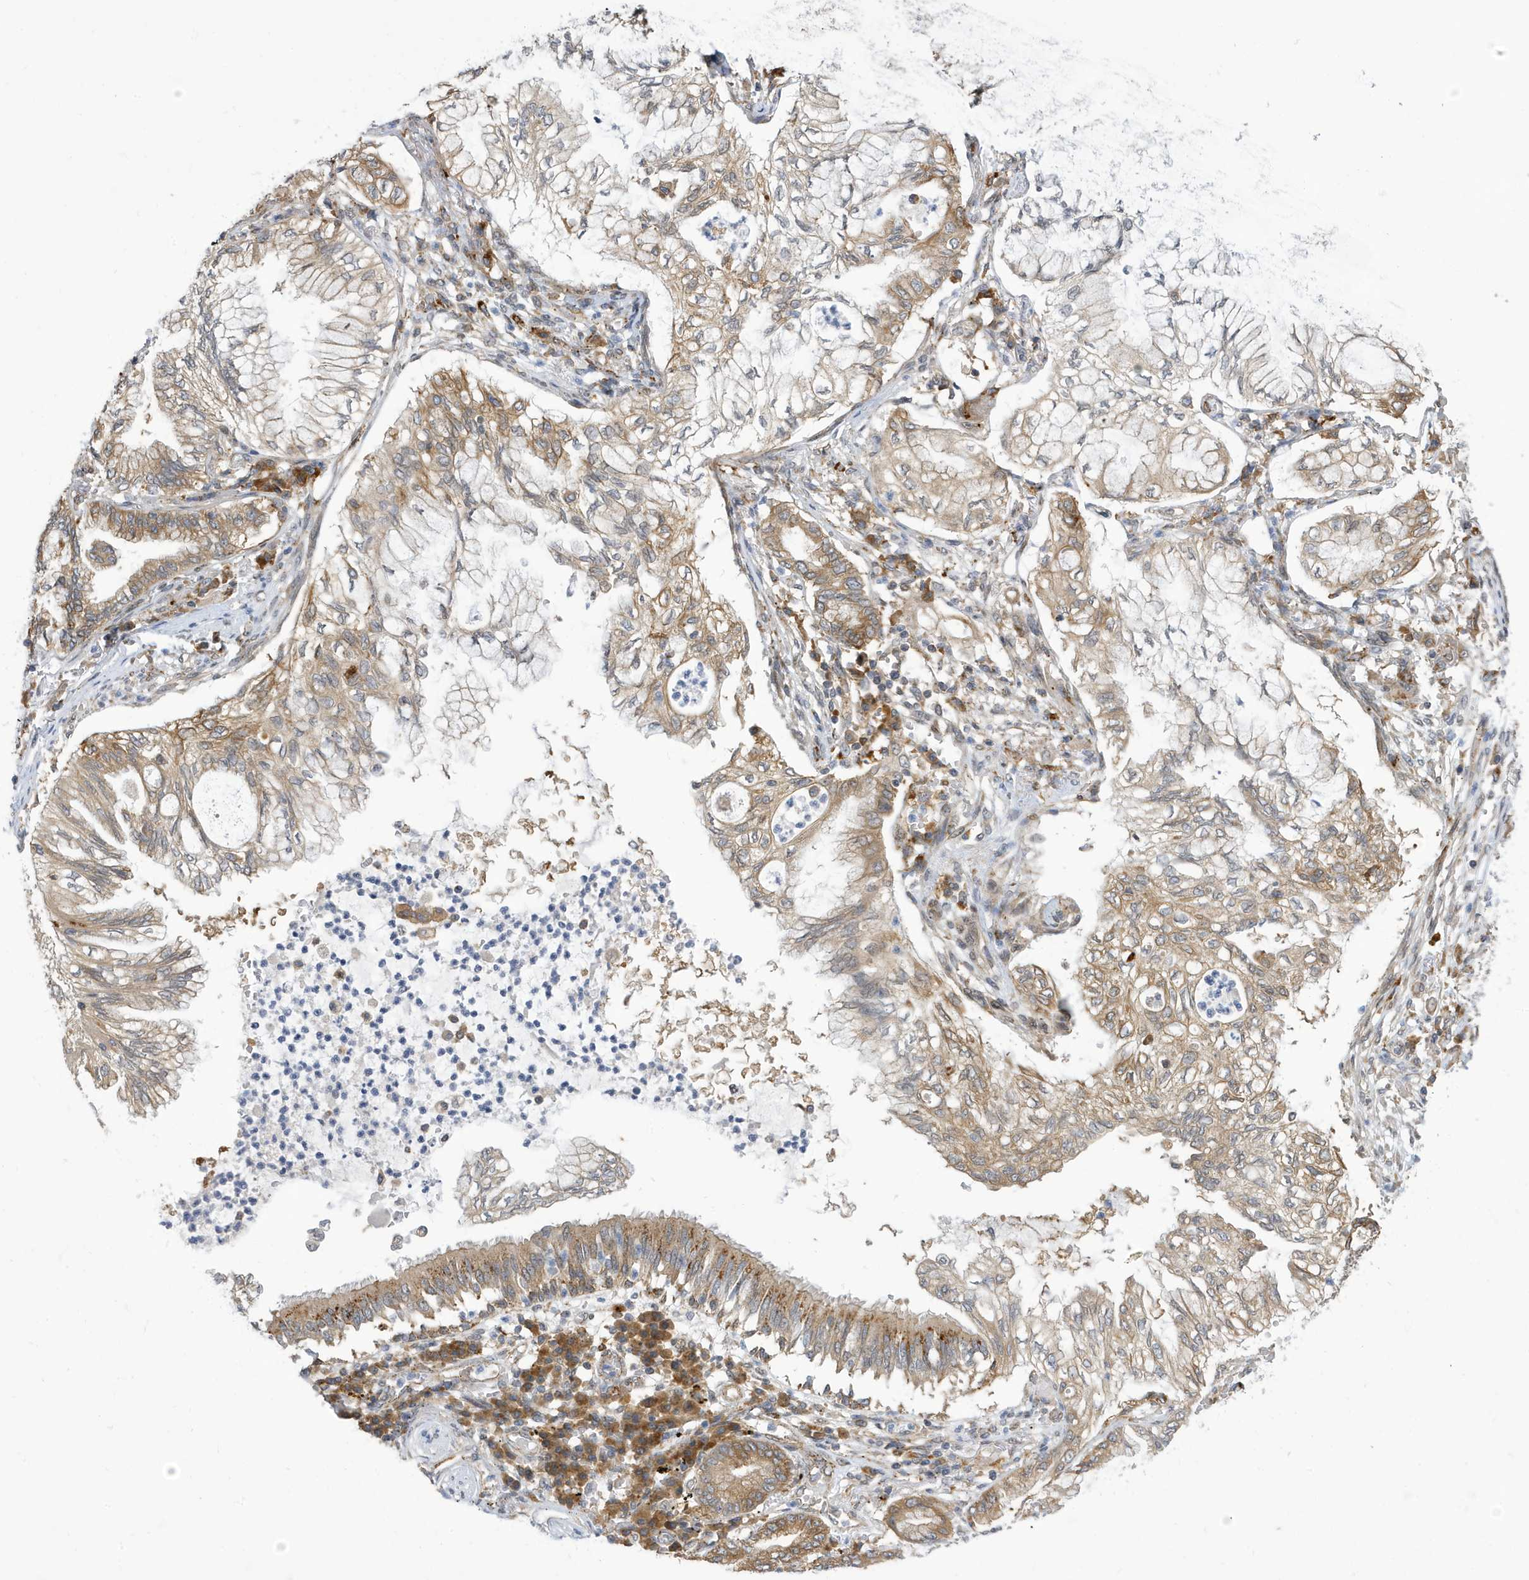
{"staining": {"intensity": "weak", "quantity": ">75%", "location": "cytoplasmic/membranous"}, "tissue": "lung cancer", "cell_type": "Tumor cells", "image_type": "cancer", "snomed": [{"axis": "morphology", "description": "Adenocarcinoma, NOS"}, {"axis": "topography", "description": "Lung"}], "caption": "An immunohistochemistry (IHC) photomicrograph of tumor tissue is shown. Protein staining in brown labels weak cytoplasmic/membranous positivity in adenocarcinoma (lung) within tumor cells. (DAB (3,3'-diaminobenzidine) IHC, brown staining for protein, blue staining for nuclei).", "gene": "ZNF507", "patient": {"sex": "female", "age": 70}}